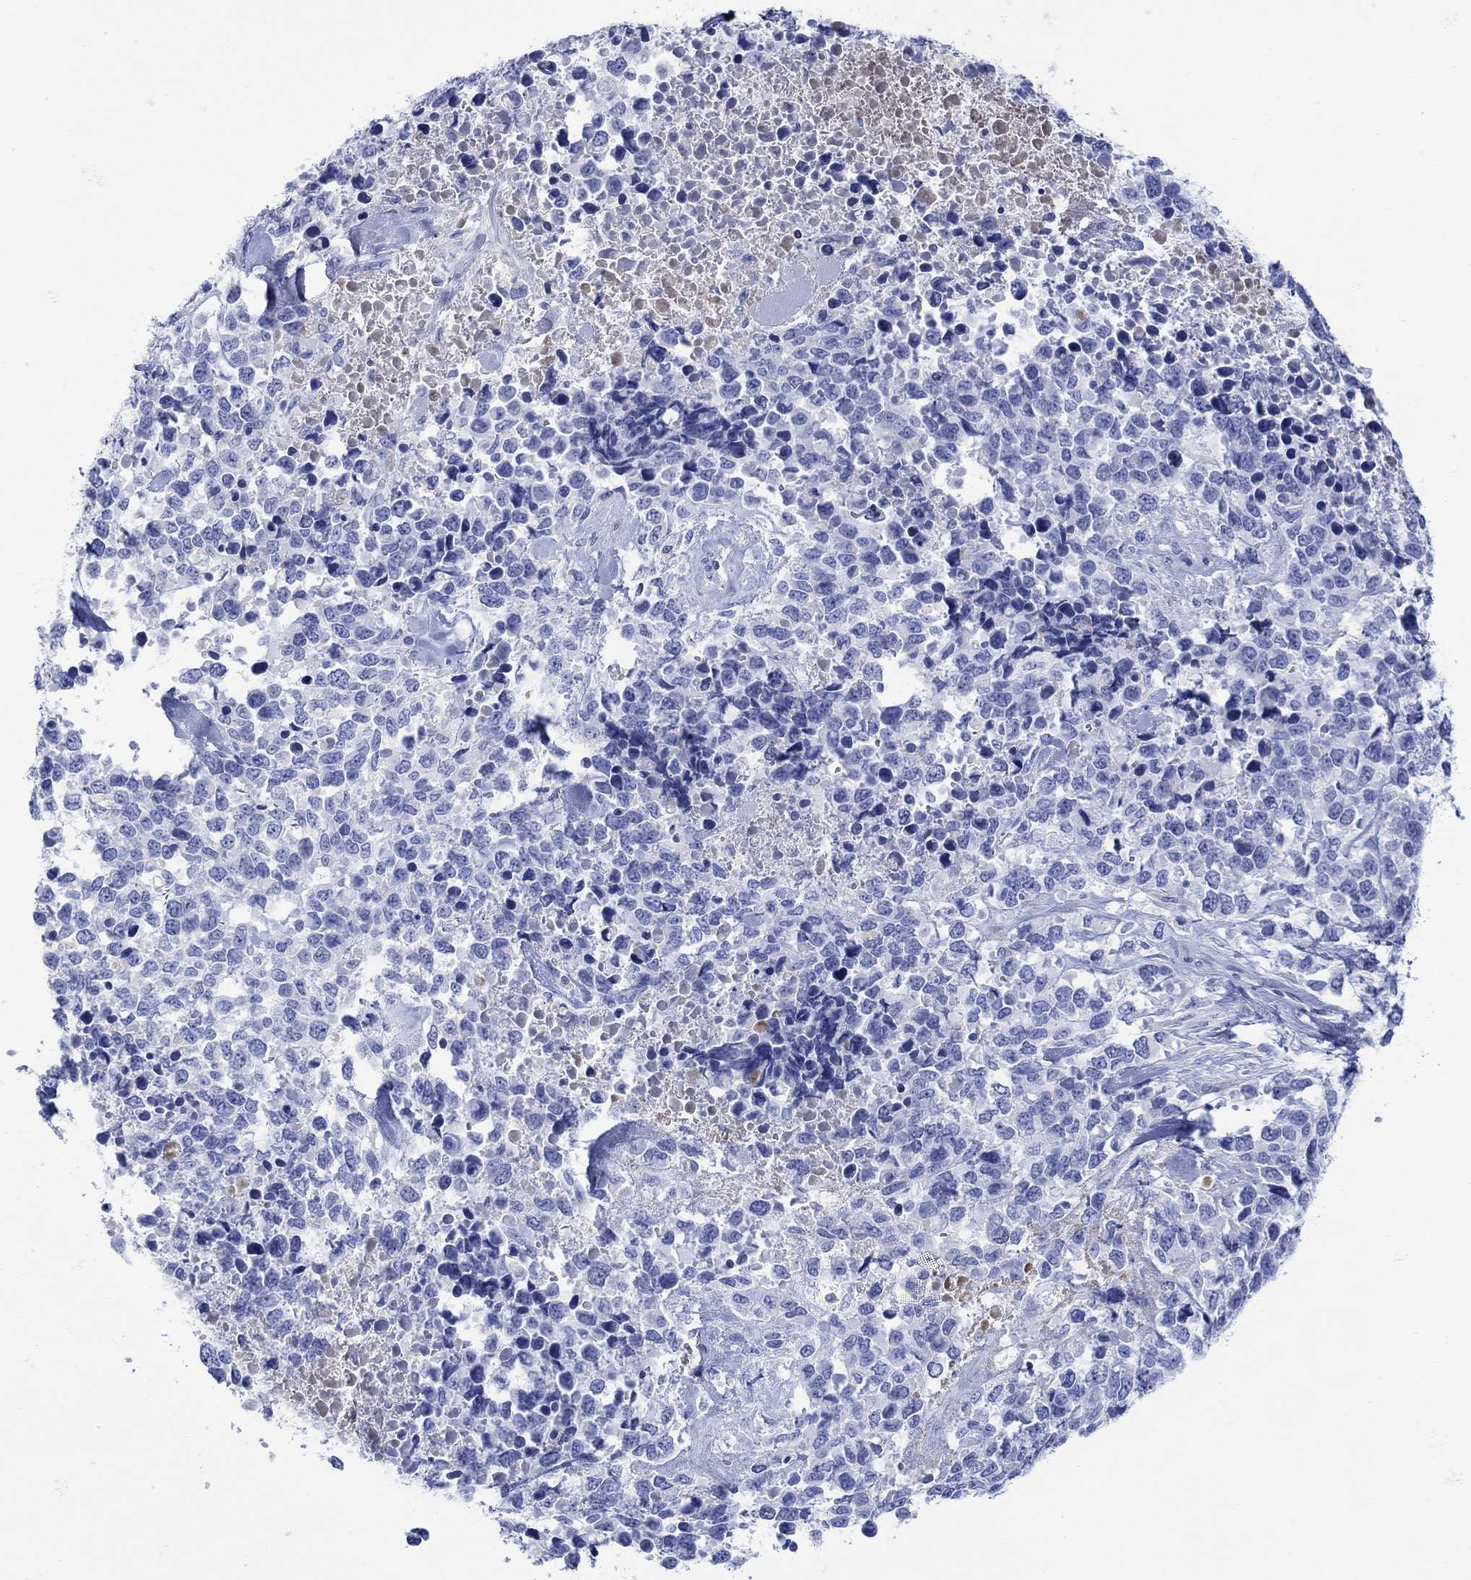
{"staining": {"intensity": "negative", "quantity": "none", "location": "none"}, "tissue": "melanoma", "cell_type": "Tumor cells", "image_type": "cancer", "snomed": [{"axis": "morphology", "description": "Malignant melanoma, Metastatic site"}, {"axis": "topography", "description": "Skin"}], "caption": "IHC histopathology image of human malignant melanoma (metastatic site) stained for a protein (brown), which exhibits no expression in tumor cells.", "gene": "ANKMY1", "patient": {"sex": "male", "age": 84}}